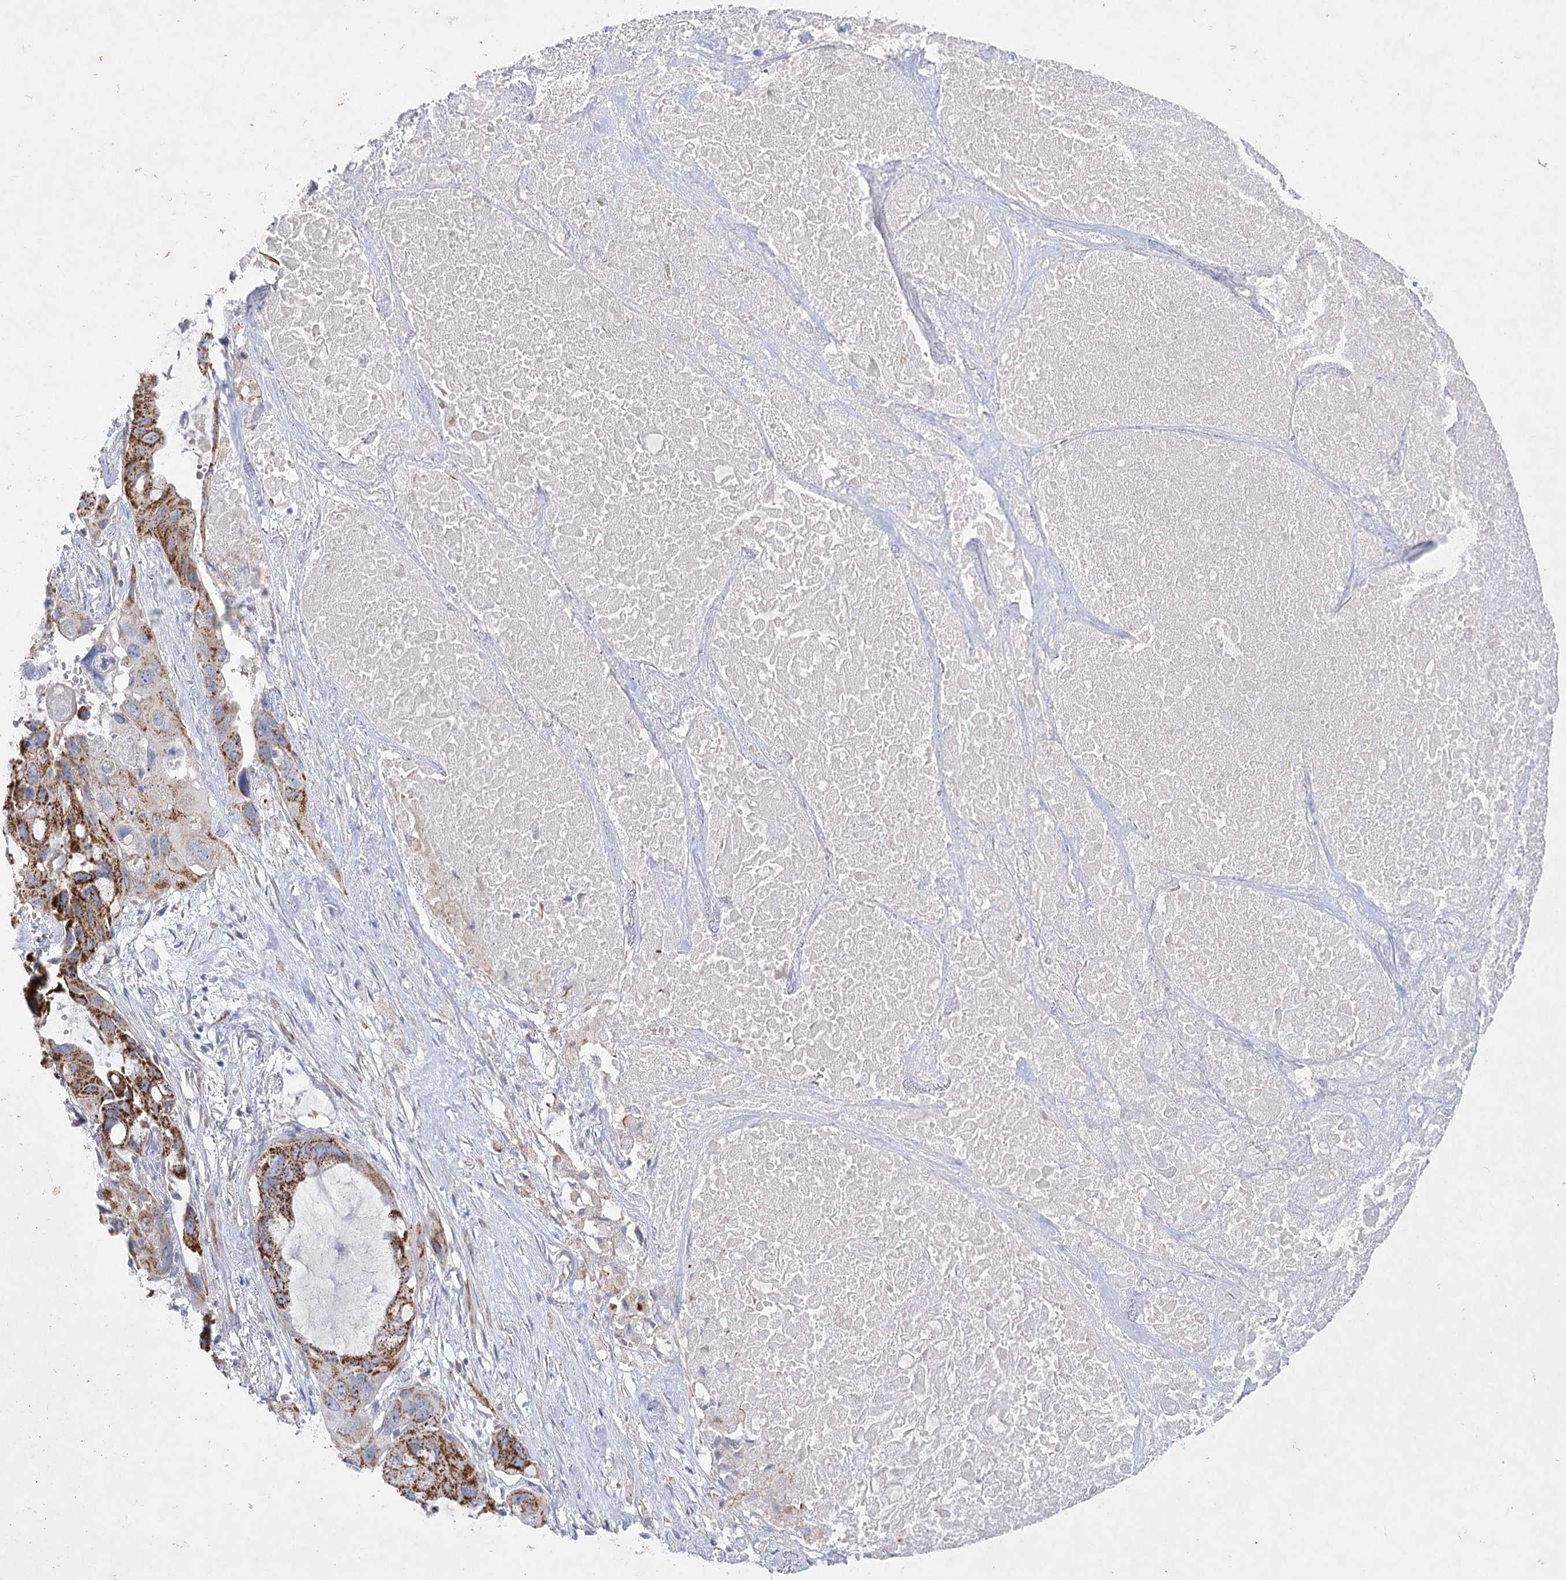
{"staining": {"intensity": "moderate", "quantity": ">75%", "location": "cytoplasmic/membranous"}, "tissue": "lung cancer", "cell_type": "Tumor cells", "image_type": "cancer", "snomed": [{"axis": "morphology", "description": "Squamous cell carcinoma, NOS"}, {"axis": "topography", "description": "Lung"}], "caption": "There is medium levels of moderate cytoplasmic/membranous expression in tumor cells of lung cancer (squamous cell carcinoma), as demonstrated by immunohistochemical staining (brown color).", "gene": "DHTKD1", "patient": {"sex": "female", "age": 73}}